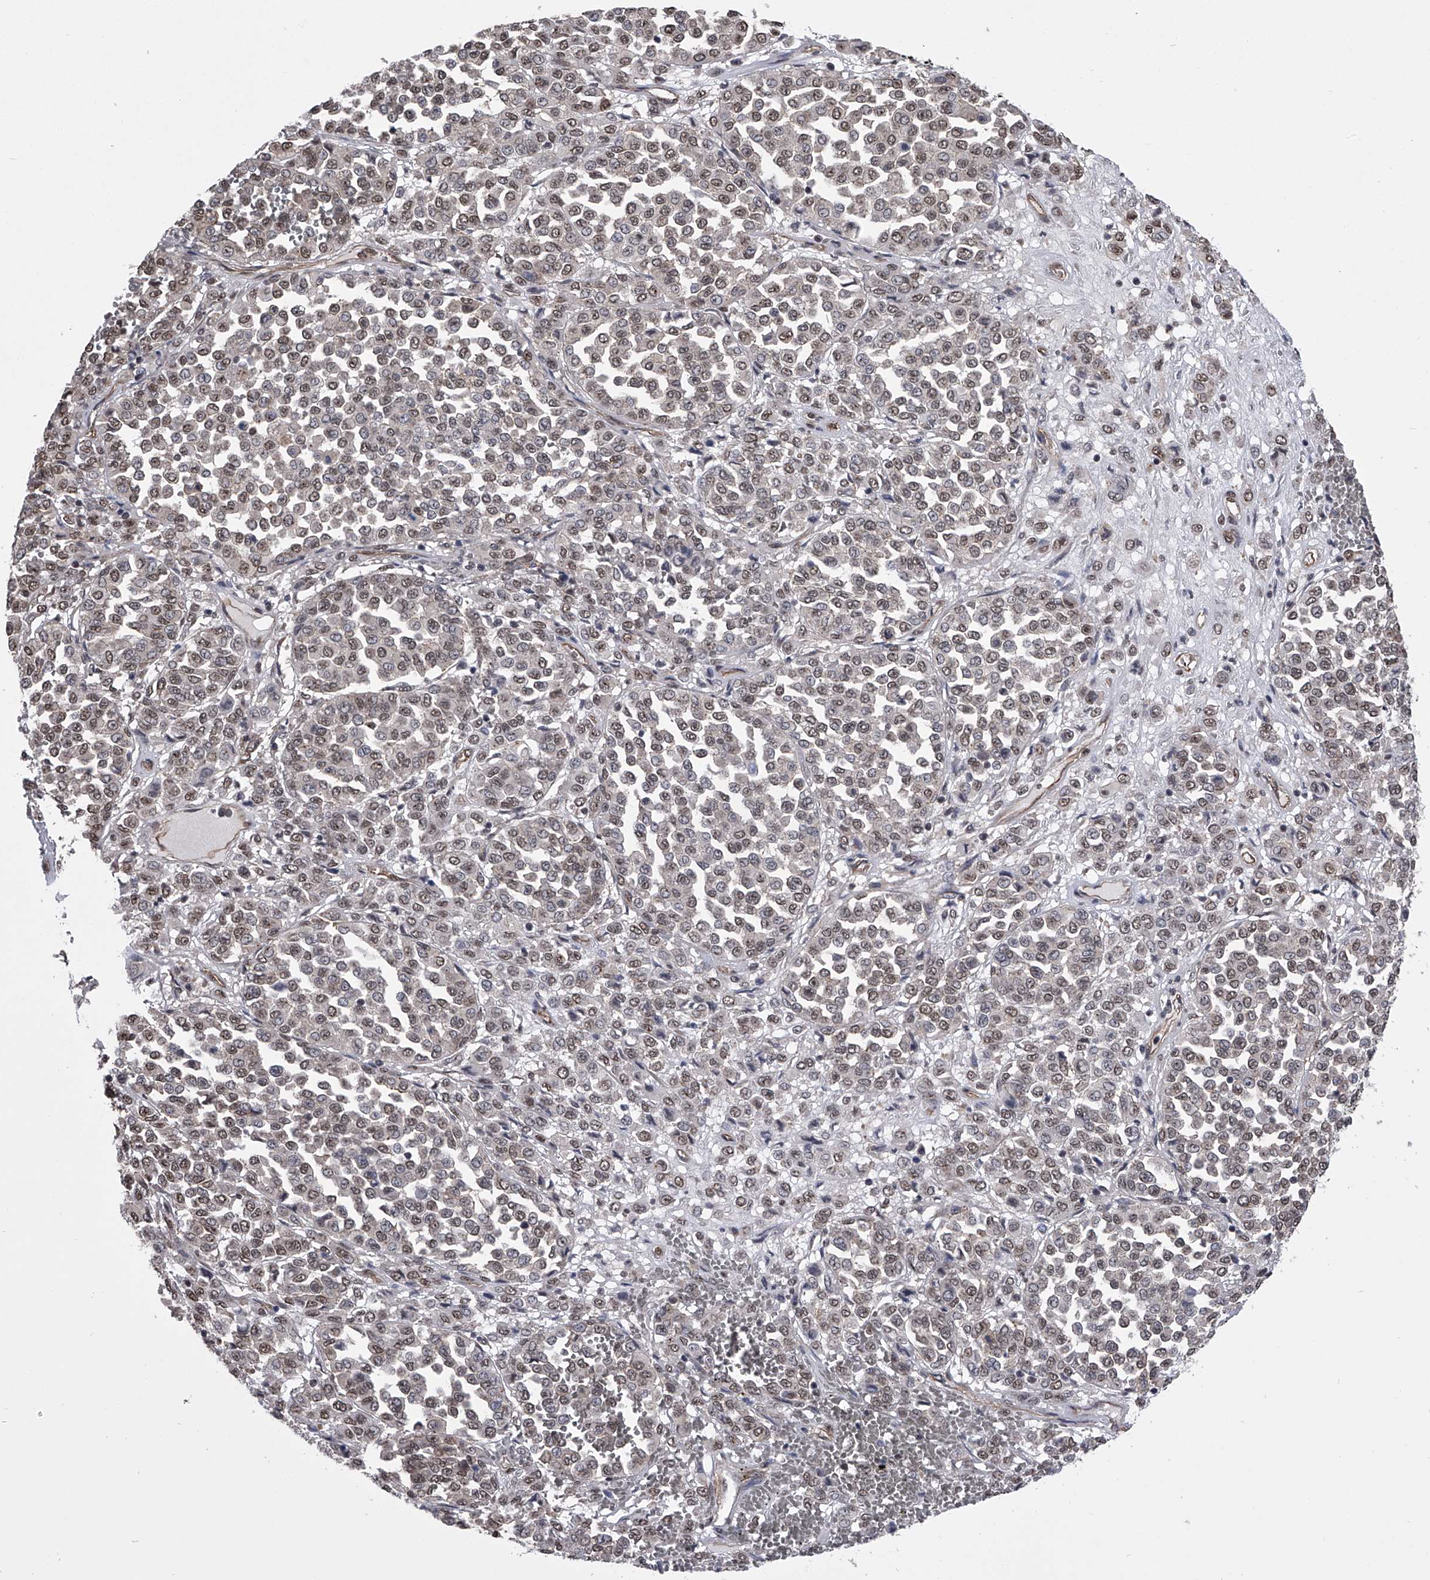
{"staining": {"intensity": "weak", "quantity": "25%-75%", "location": "nuclear"}, "tissue": "melanoma", "cell_type": "Tumor cells", "image_type": "cancer", "snomed": [{"axis": "morphology", "description": "Malignant melanoma, Metastatic site"}, {"axis": "topography", "description": "Pancreas"}], "caption": "Malignant melanoma (metastatic site) tissue exhibits weak nuclear expression in approximately 25%-75% of tumor cells, visualized by immunohistochemistry.", "gene": "ZNF76", "patient": {"sex": "female", "age": 30}}